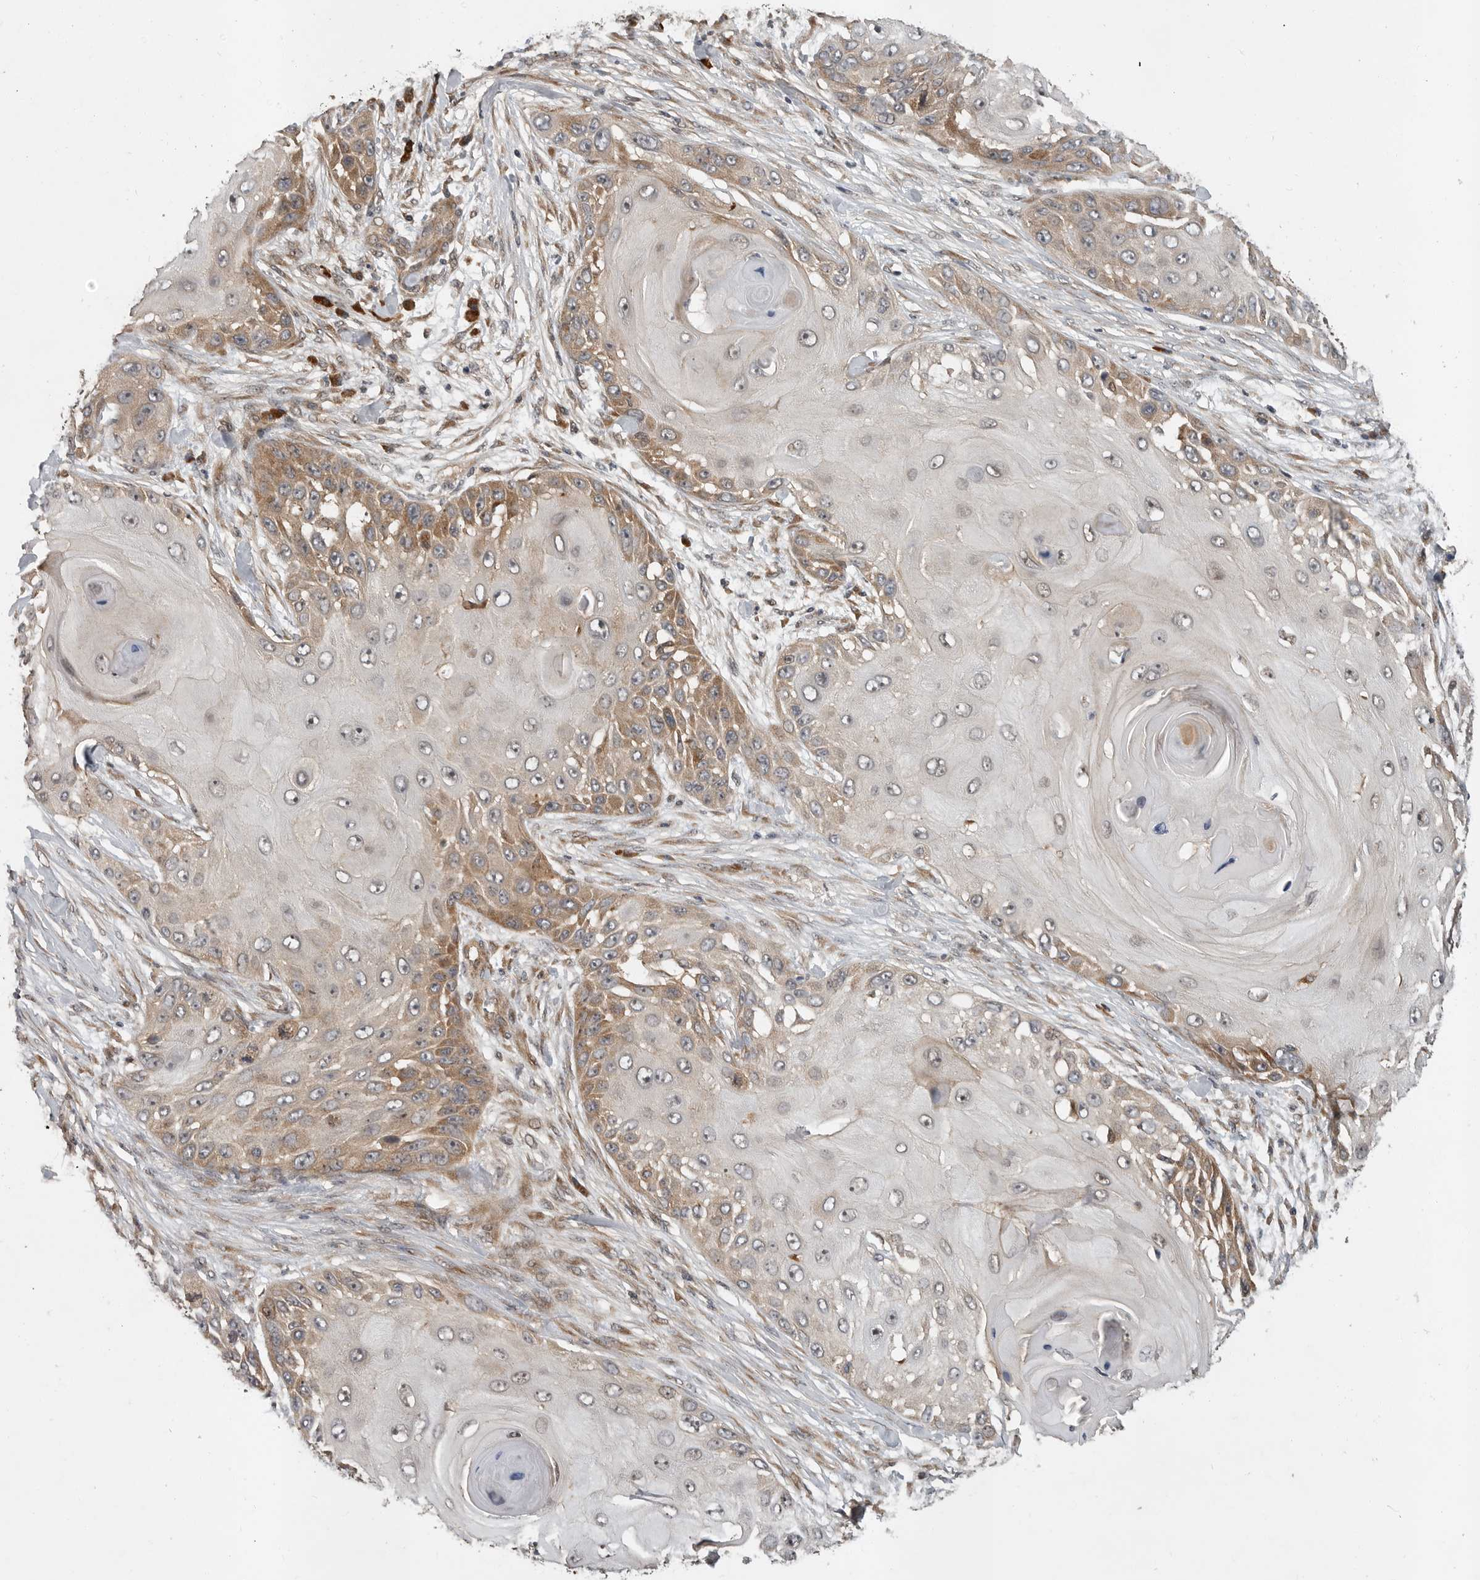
{"staining": {"intensity": "moderate", "quantity": "25%-75%", "location": "cytoplasmic/membranous"}, "tissue": "skin cancer", "cell_type": "Tumor cells", "image_type": "cancer", "snomed": [{"axis": "morphology", "description": "Squamous cell carcinoma, NOS"}, {"axis": "topography", "description": "Skin"}], "caption": "Moderate cytoplasmic/membranous staining is appreciated in about 25%-75% of tumor cells in squamous cell carcinoma (skin). The staining was performed using DAB, with brown indicating positive protein expression. Nuclei are stained blue with hematoxylin.", "gene": "OSBPL9", "patient": {"sex": "female", "age": 44}}